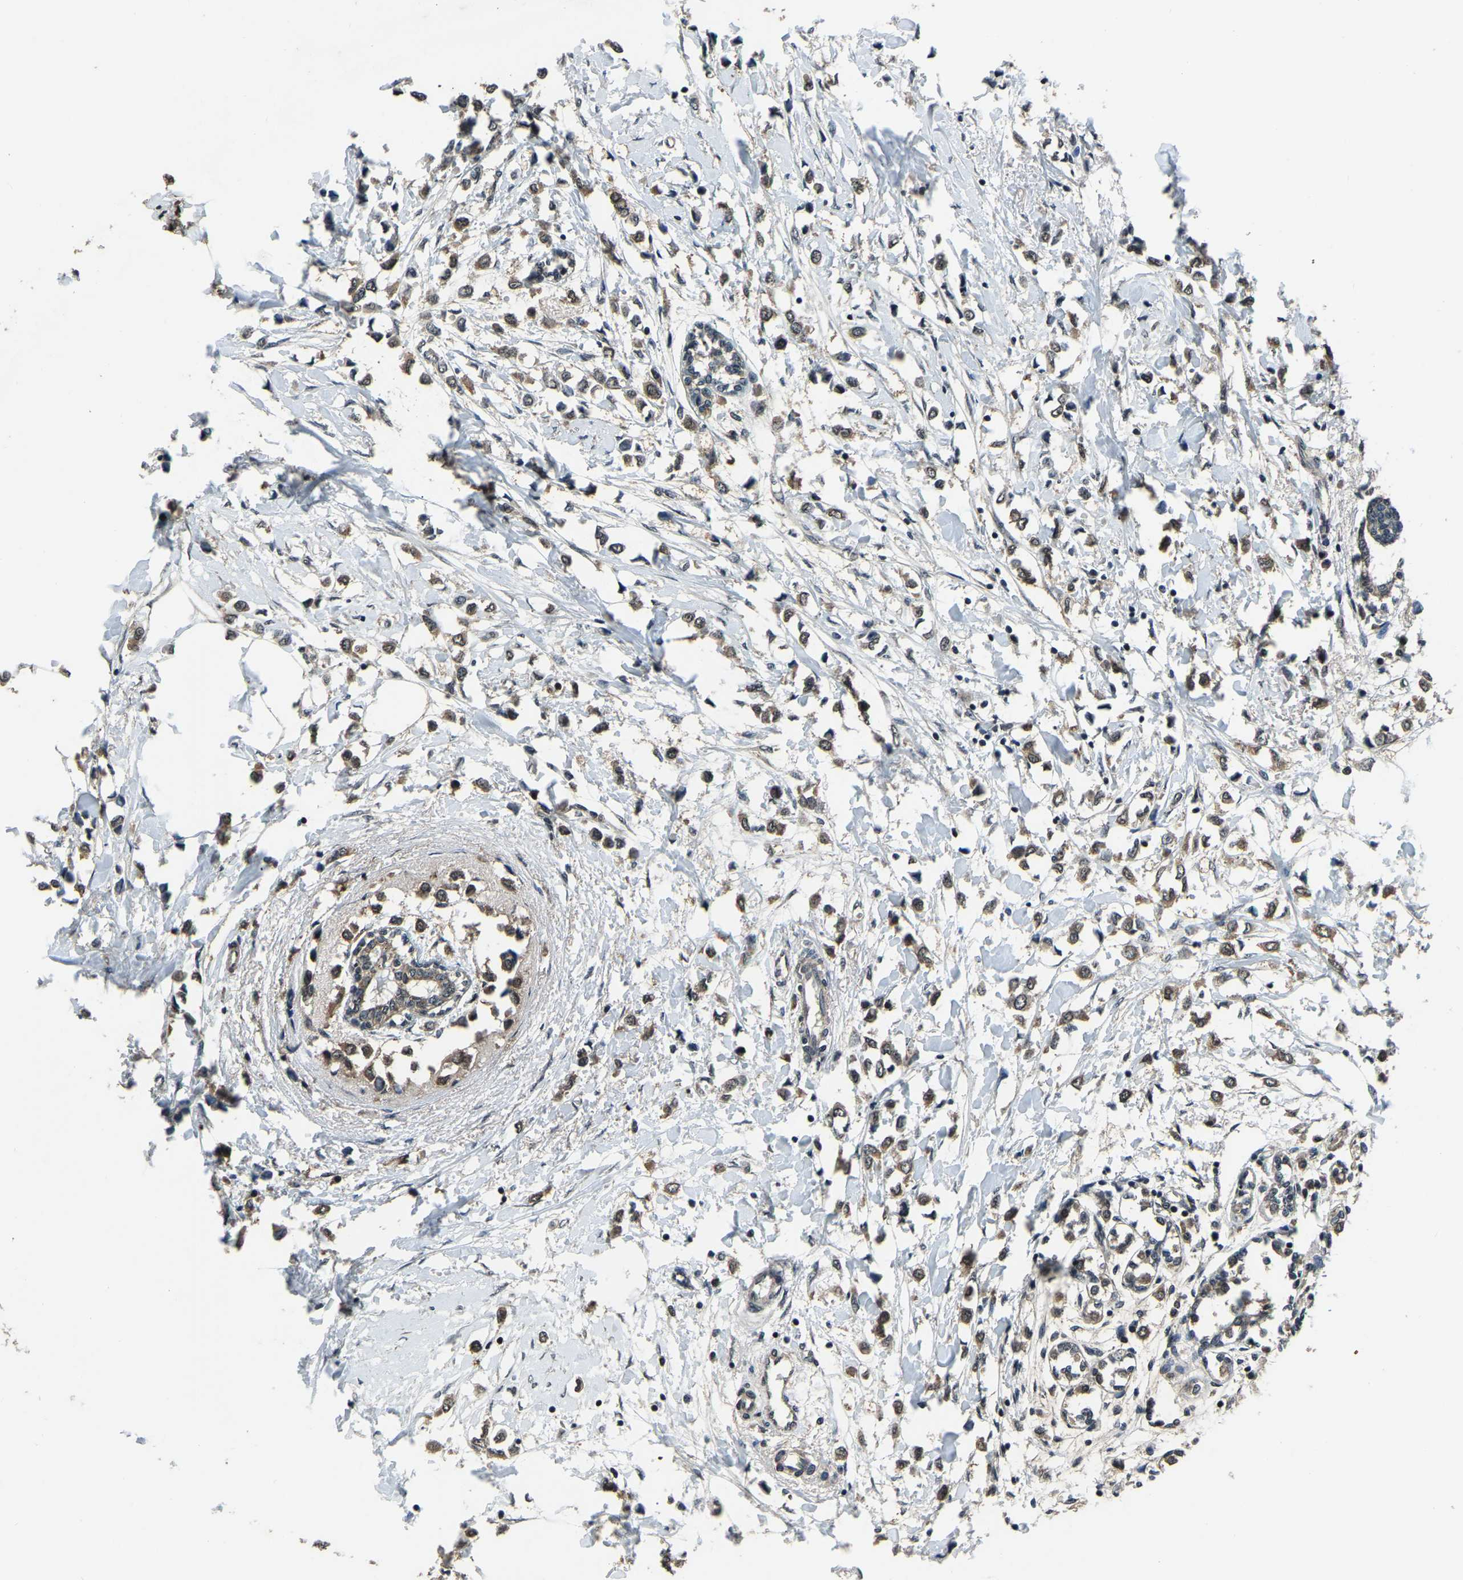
{"staining": {"intensity": "moderate", "quantity": ">75%", "location": "cytoplasmic/membranous"}, "tissue": "breast cancer", "cell_type": "Tumor cells", "image_type": "cancer", "snomed": [{"axis": "morphology", "description": "Lobular carcinoma"}, {"axis": "topography", "description": "Breast"}], "caption": "Human lobular carcinoma (breast) stained with a protein marker exhibits moderate staining in tumor cells.", "gene": "ANKIB1", "patient": {"sex": "female", "age": 51}}